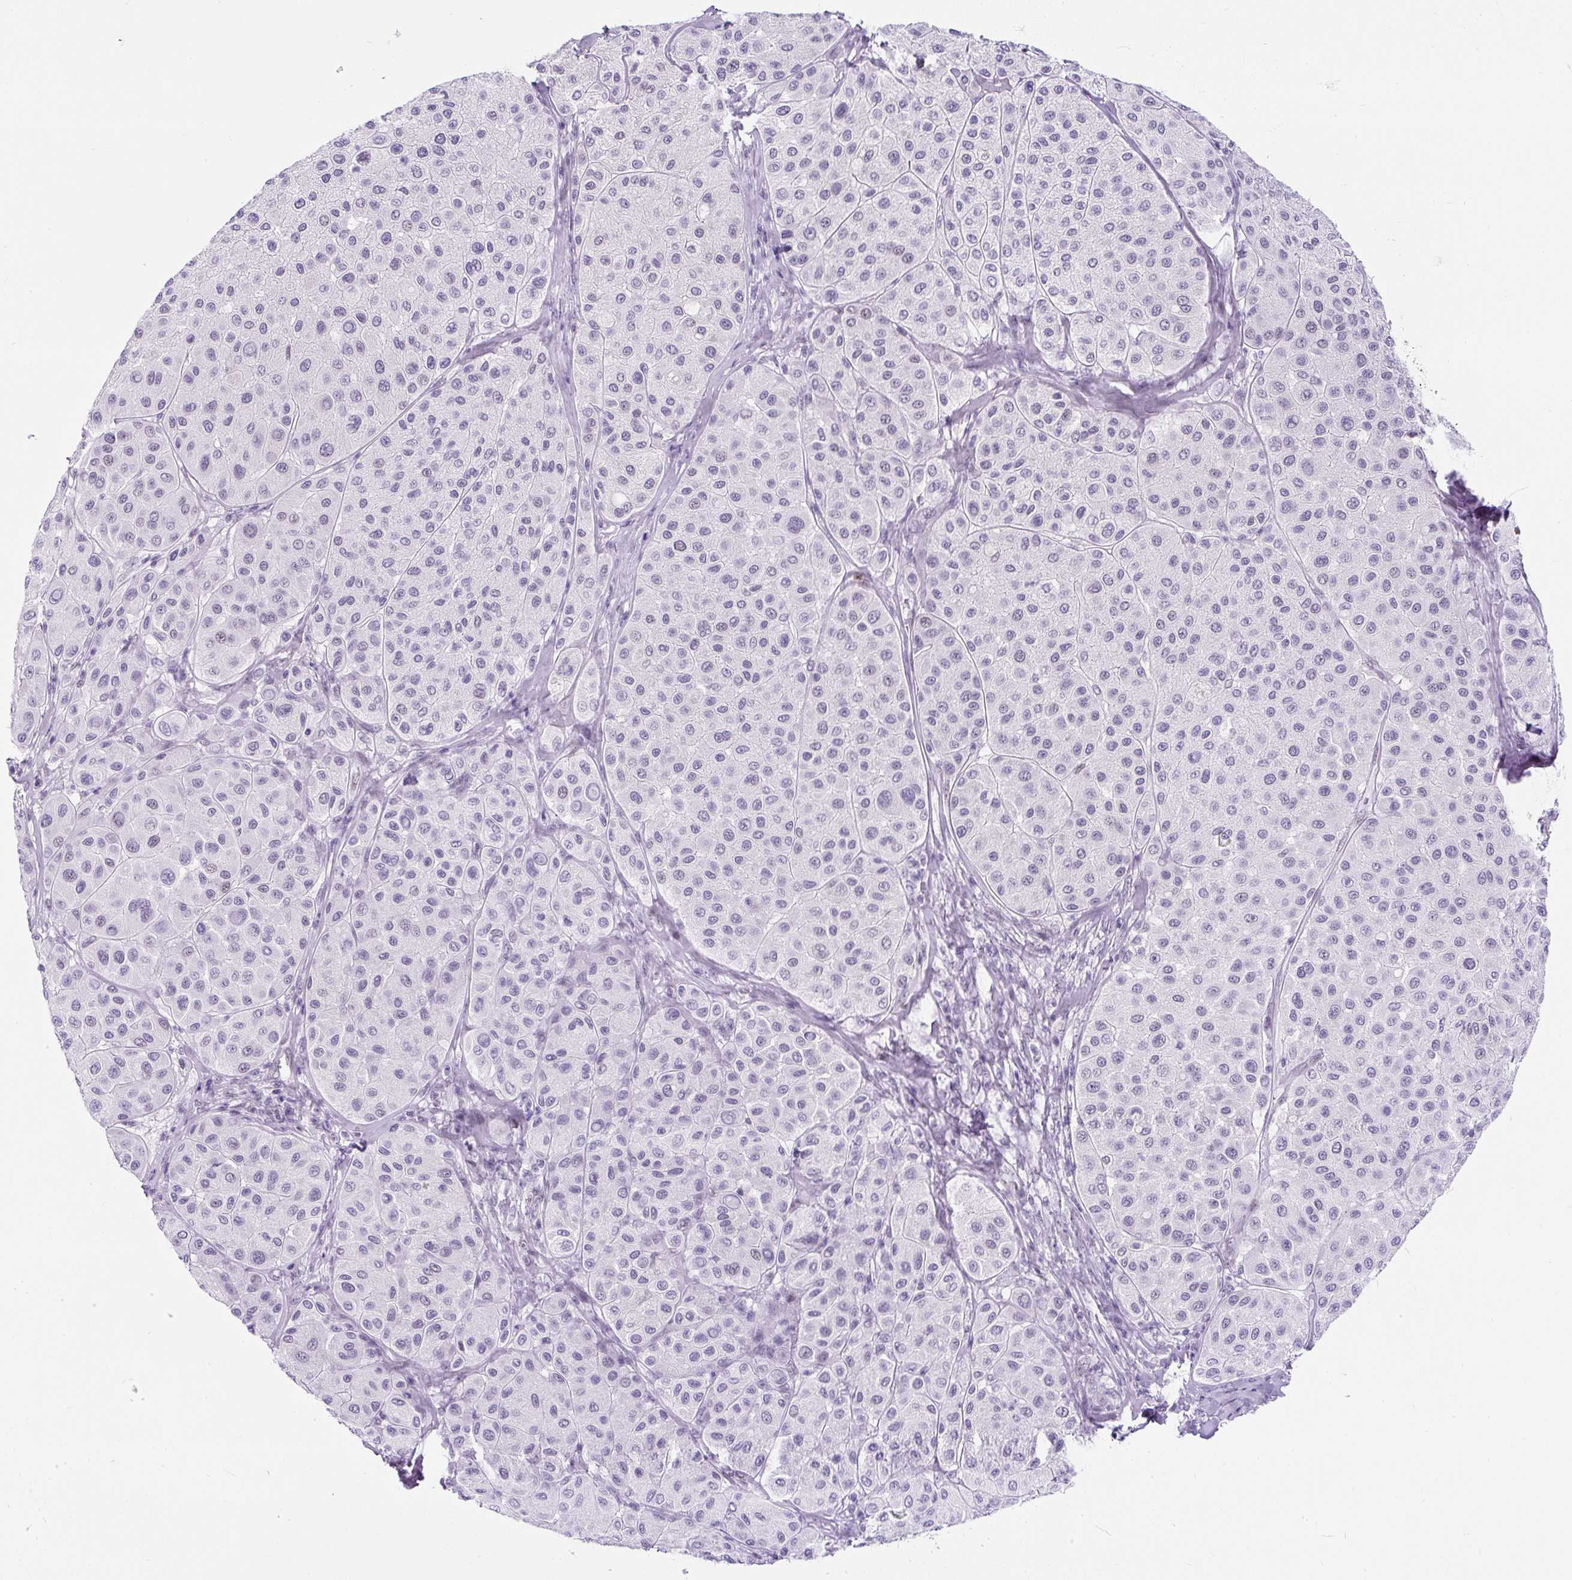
{"staining": {"intensity": "negative", "quantity": "none", "location": "none"}, "tissue": "melanoma", "cell_type": "Tumor cells", "image_type": "cancer", "snomed": [{"axis": "morphology", "description": "Malignant melanoma, Metastatic site"}, {"axis": "topography", "description": "Smooth muscle"}], "caption": "The photomicrograph demonstrates no staining of tumor cells in malignant melanoma (metastatic site).", "gene": "PLCXD2", "patient": {"sex": "male", "age": 41}}